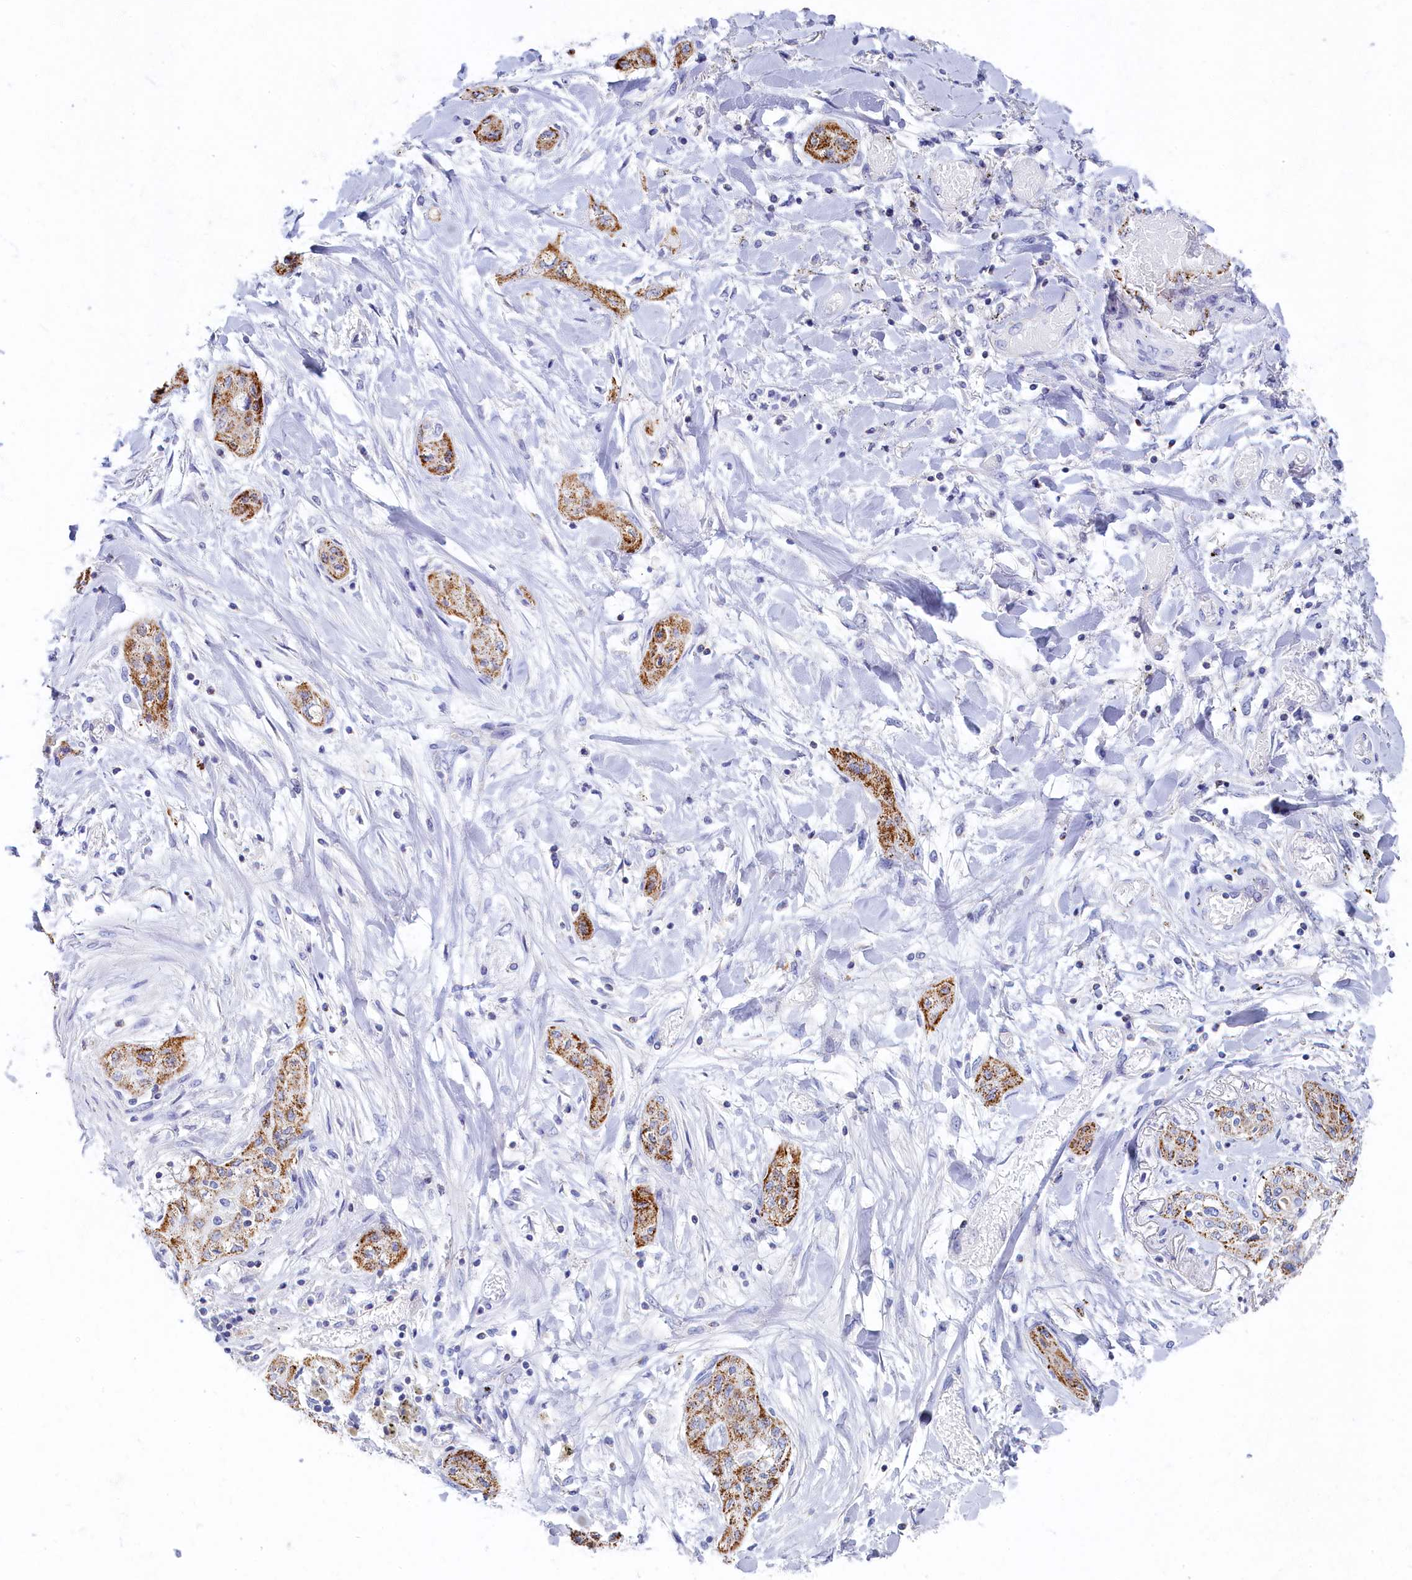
{"staining": {"intensity": "moderate", "quantity": ">75%", "location": "cytoplasmic/membranous"}, "tissue": "lung cancer", "cell_type": "Tumor cells", "image_type": "cancer", "snomed": [{"axis": "morphology", "description": "Squamous cell carcinoma, NOS"}, {"axis": "topography", "description": "Lung"}], "caption": "Protein staining exhibits moderate cytoplasmic/membranous staining in approximately >75% of tumor cells in squamous cell carcinoma (lung).", "gene": "OCIAD2", "patient": {"sex": "female", "age": 47}}